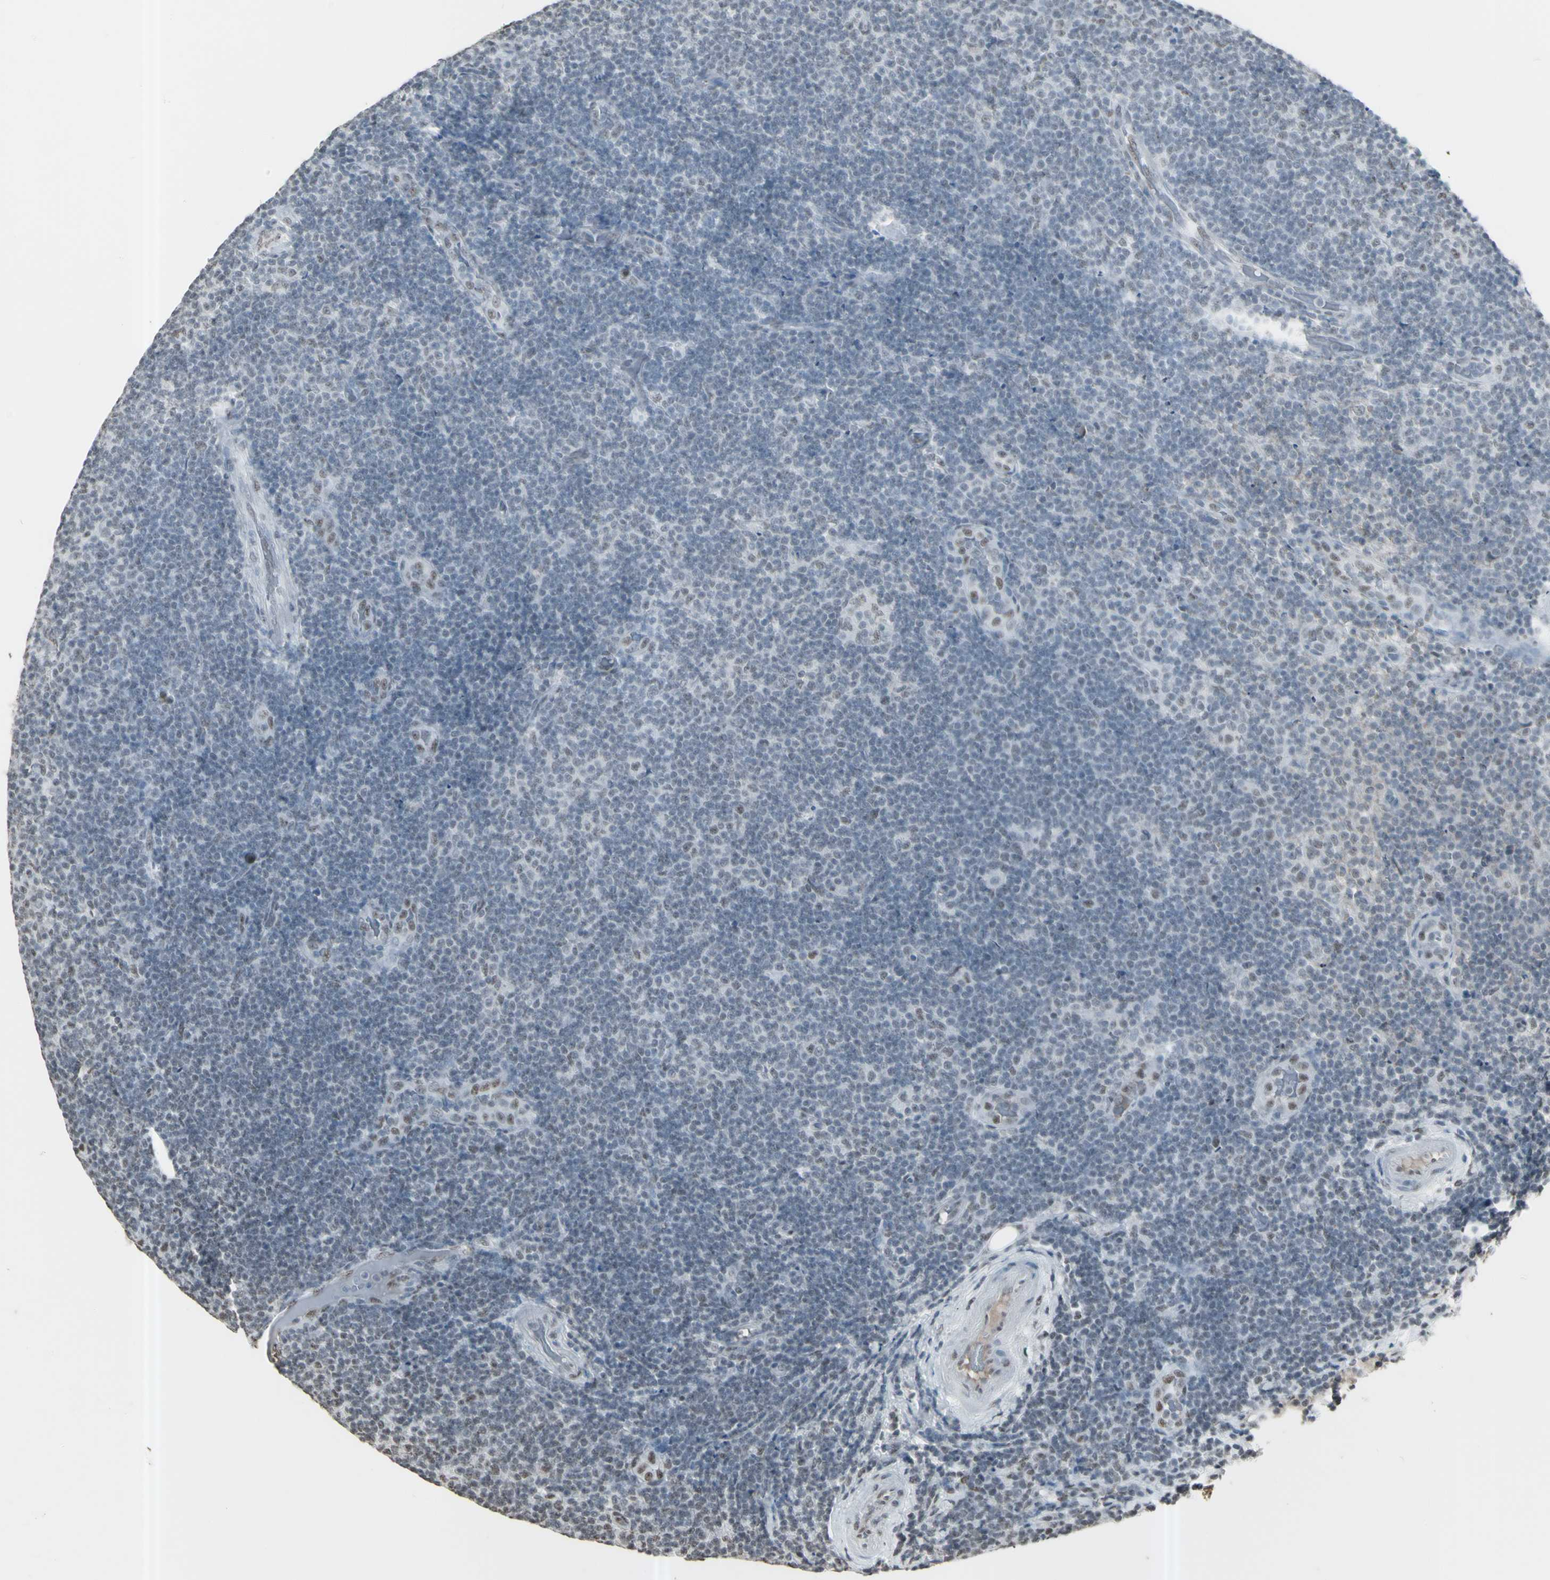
{"staining": {"intensity": "negative", "quantity": "none", "location": "none"}, "tissue": "lymphoma", "cell_type": "Tumor cells", "image_type": "cancer", "snomed": [{"axis": "morphology", "description": "Malignant lymphoma, non-Hodgkin's type, Low grade"}, {"axis": "topography", "description": "Lymph node"}], "caption": "Immunohistochemistry (IHC) of lymphoma demonstrates no expression in tumor cells.", "gene": "TRIM28", "patient": {"sex": "male", "age": 83}}